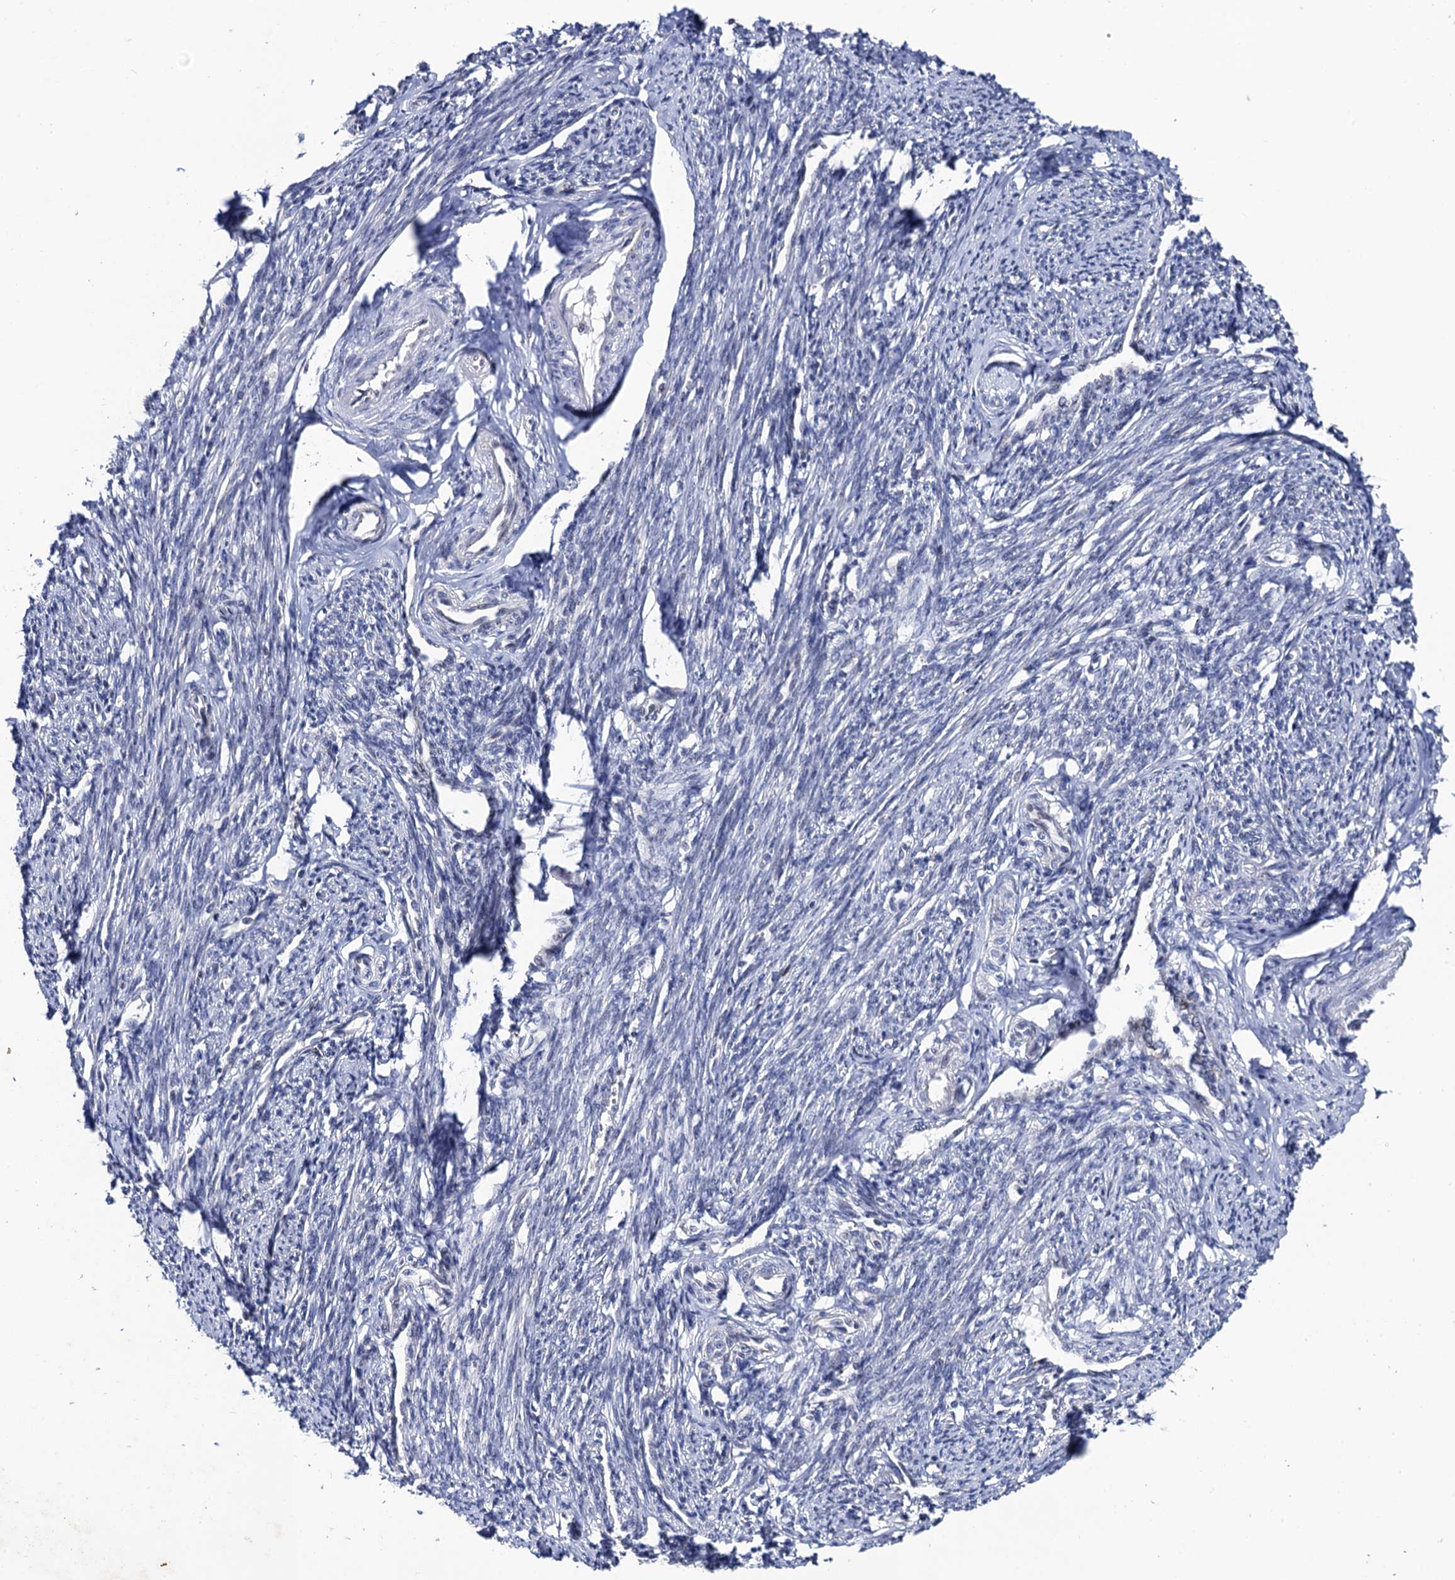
{"staining": {"intensity": "negative", "quantity": "none", "location": "none"}, "tissue": "smooth muscle", "cell_type": "Smooth muscle cells", "image_type": "normal", "snomed": [{"axis": "morphology", "description": "Normal tissue, NOS"}, {"axis": "topography", "description": "Smooth muscle"}, {"axis": "topography", "description": "Uterus"}], "caption": "High power microscopy micrograph of an immunohistochemistry (IHC) micrograph of normal smooth muscle, revealing no significant expression in smooth muscle cells.", "gene": "THAP2", "patient": {"sex": "female", "age": 59}}